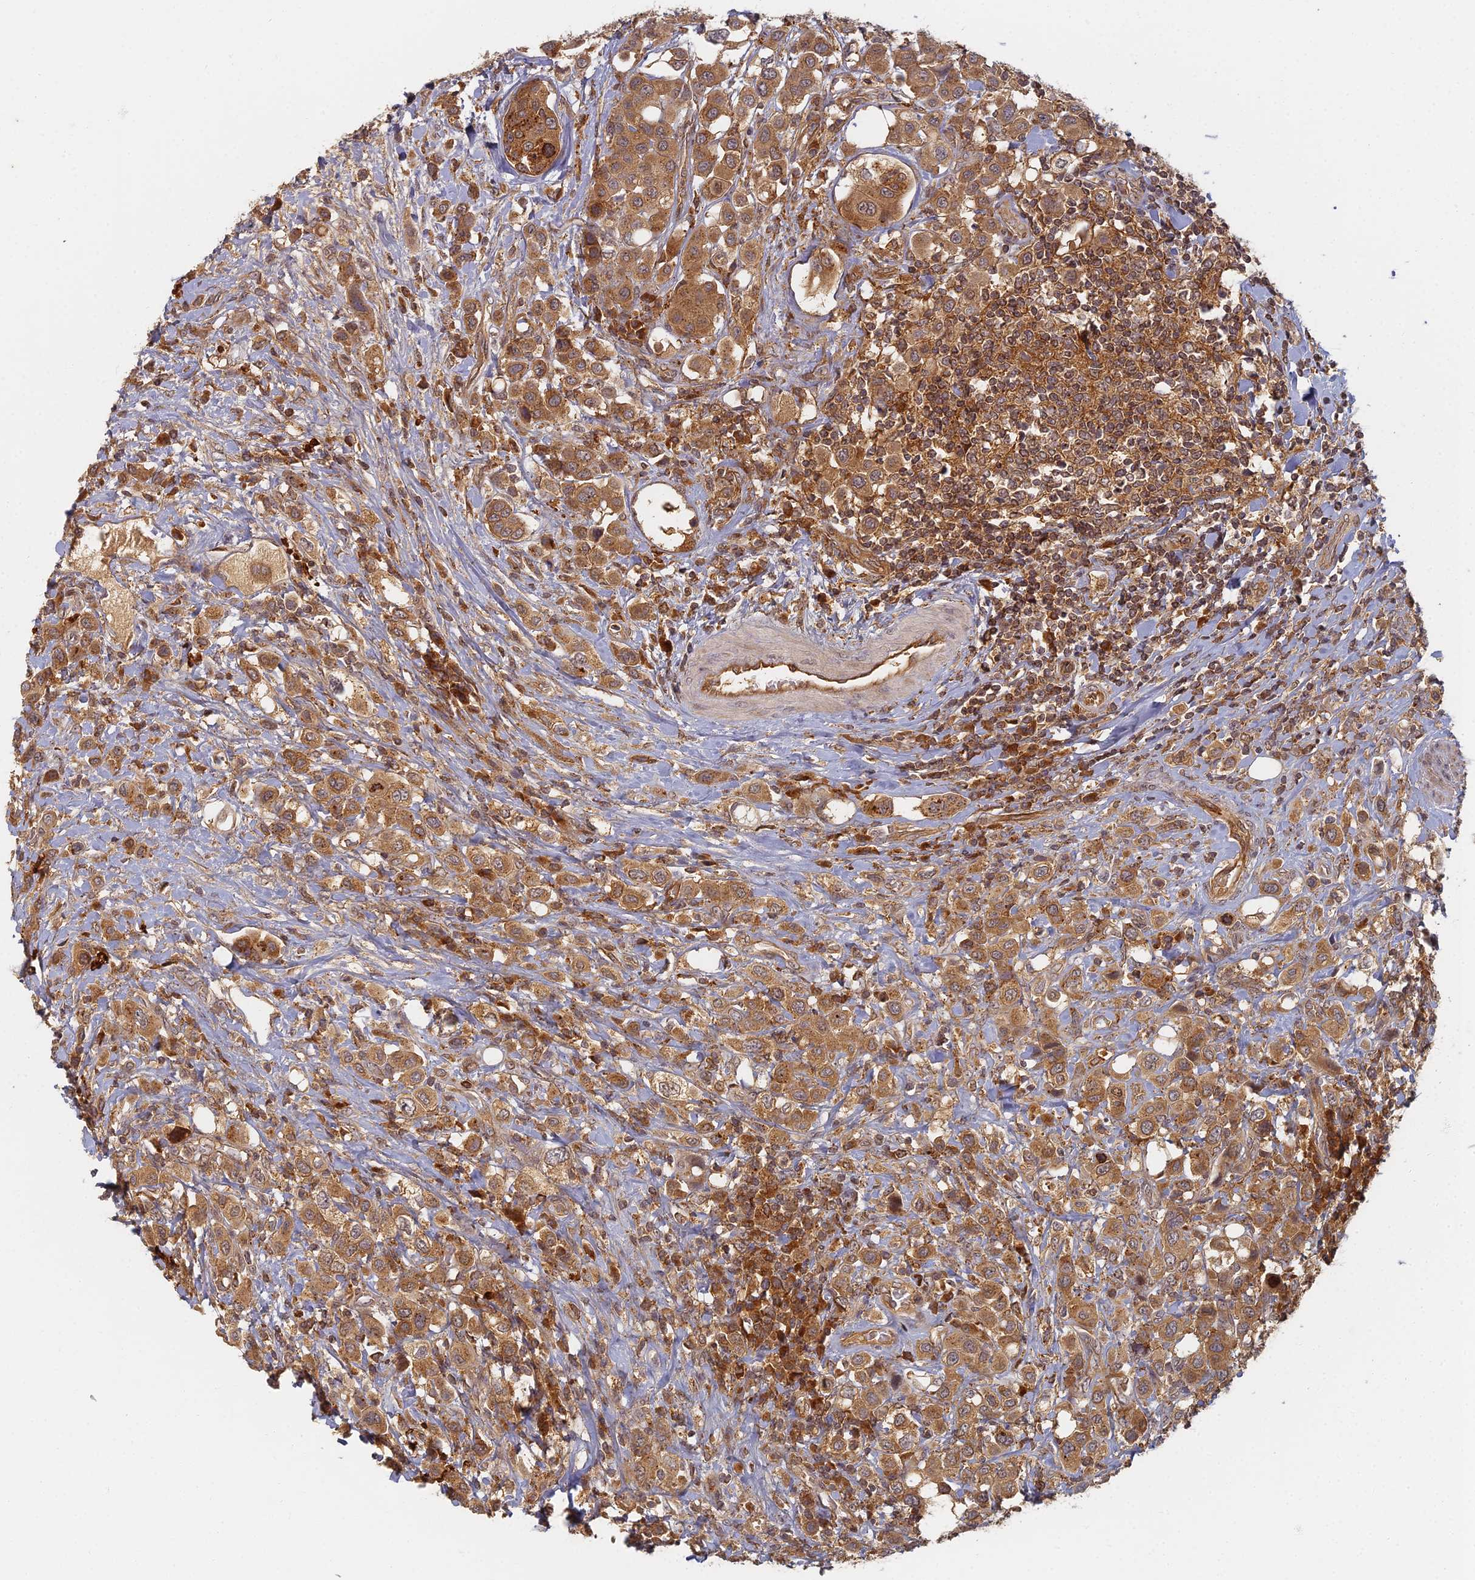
{"staining": {"intensity": "moderate", "quantity": ">75%", "location": "cytoplasmic/membranous"}, "tissue": "urothelial cancer", "cell_type": "Tumor cells", "image_type": "cancer", "snomed": [{"axis": "morphology", "description": "Urothelial carcinoma, High grade"}, {"axis": "topography", "description": "Urinary bladder"}], "caption": "DAB immunohistochemical staining of urothelial carcinoma (high-grade) displays moderate cytoplasmic/membranous protein expression in about >75% of tumor cells.", "gene": "INO80D", "patient": {"sex": "male", "age": 50}}